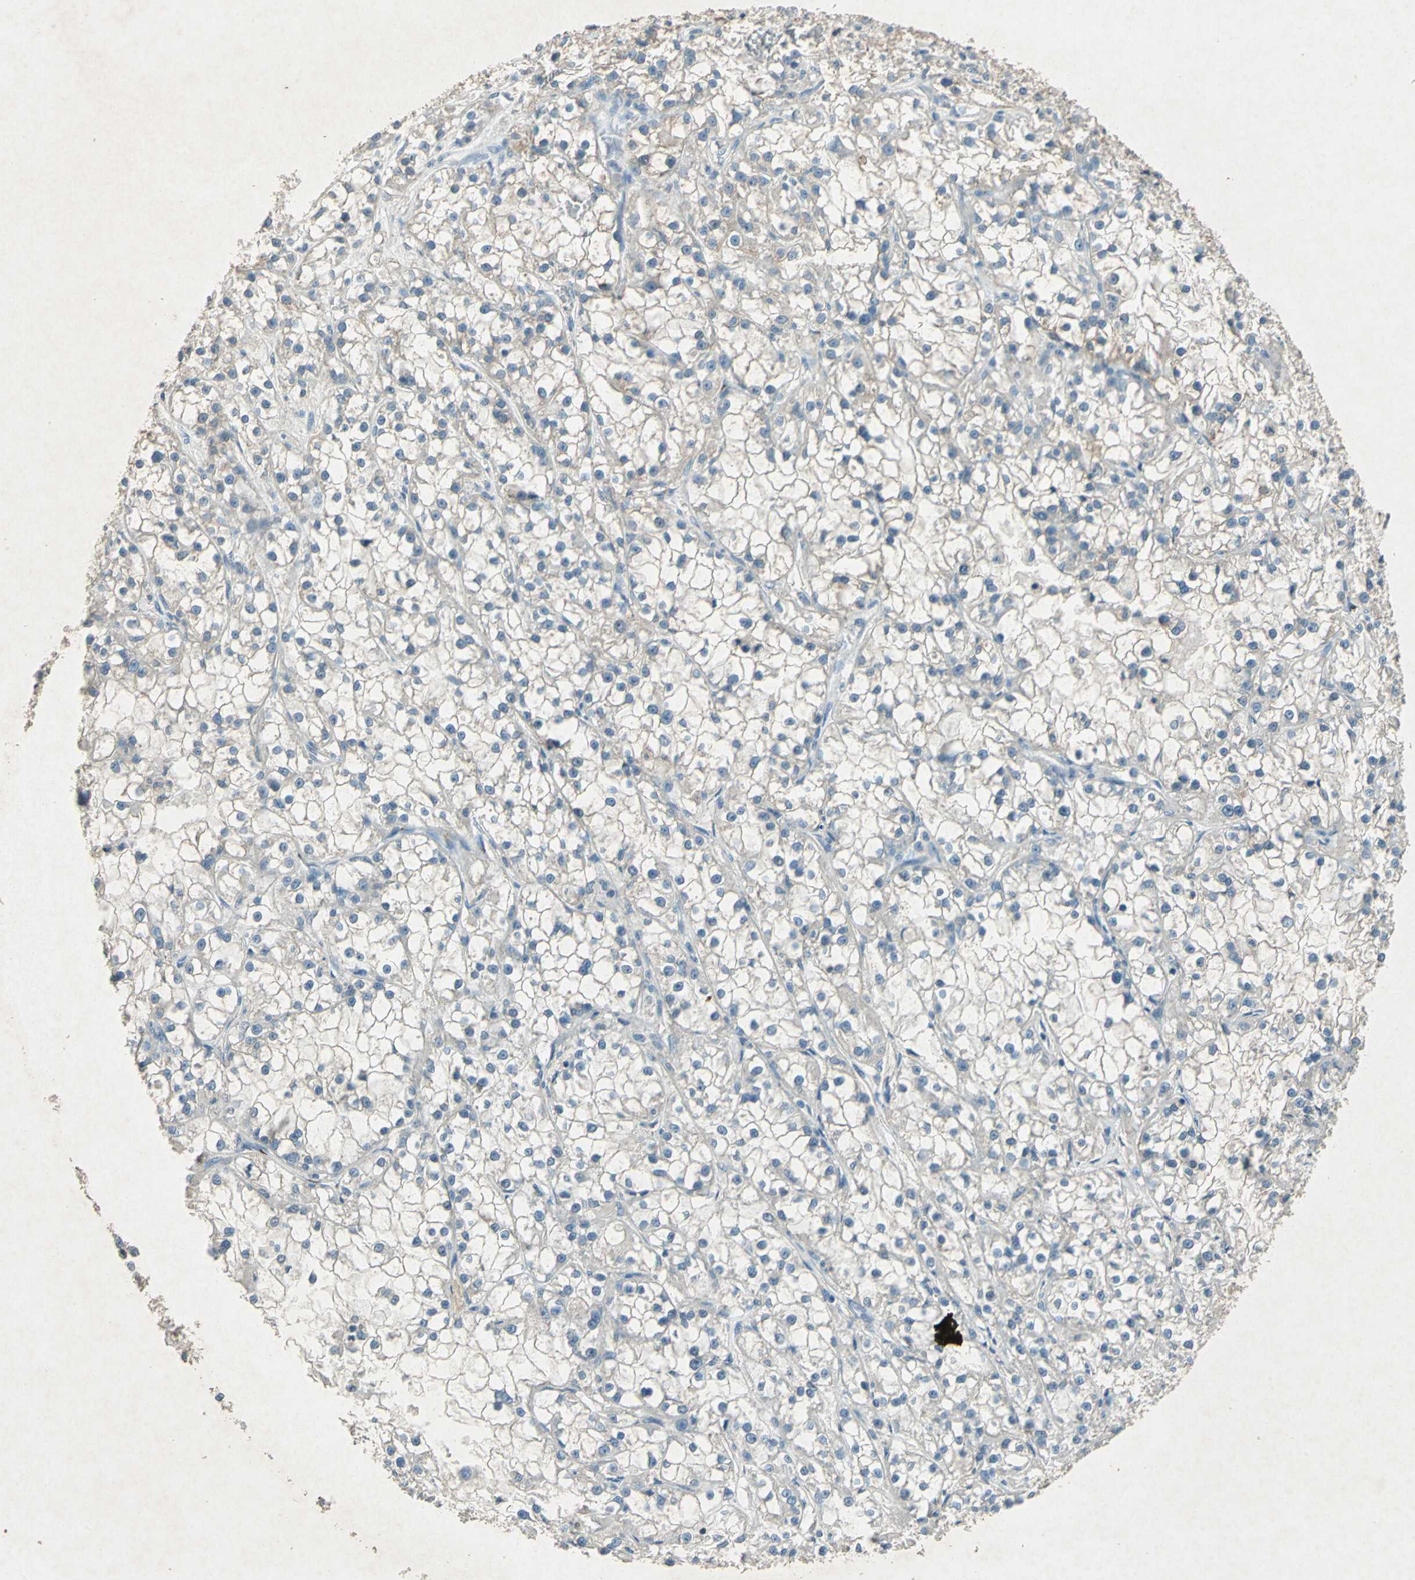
{"staining": {"intensity": "negative", "quantity": "none", "location": "none"}, "tissue": "renal cancer", "cell_type": "Tumor cells", "image_type": "cancer", "snomed": [{"axis": "morphology", "description": "Adenocarcinoma, NOS"}, {"axis": "topography", "description": "Kidney"}], "caption": "DAB immunohistochemical staining of renal cancer (adenocarcinoma) shows no significant staining in tumor cells.", "gene": "CAMK2B", "patient": {"sex": "female", "age": 52}}